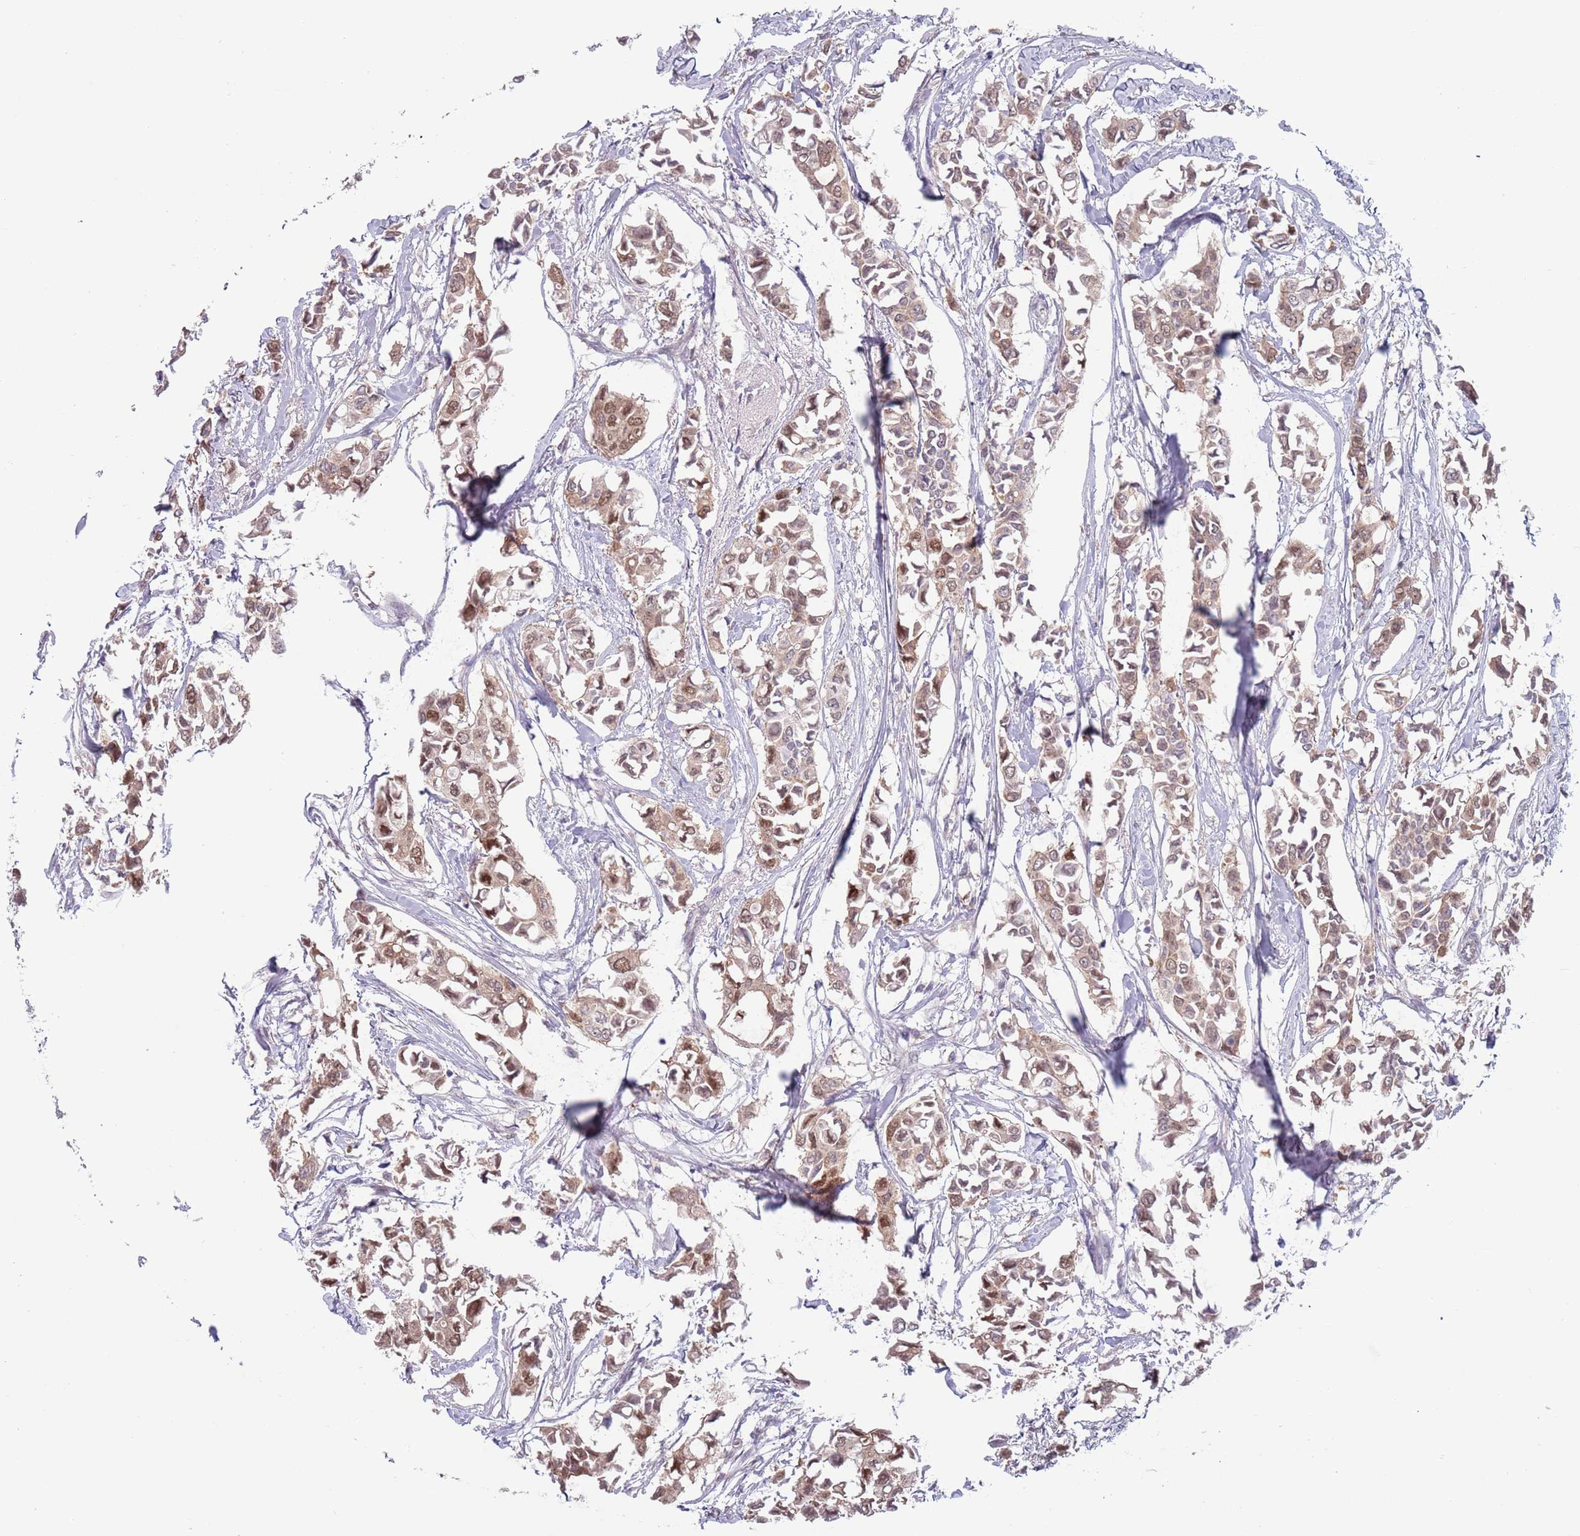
{"staining": {"intensity": "moderate", "quantity": ">75%", "location": "cytoplasmic/membranous,nuclear"}, "tissue": "breast cancer", "cell_type": "Tumor cells", "image_type": "cancer", "snomed": [{"axis": "morphology", "description": "Duct carcinoma"}, {"axis": "topography", "description": "Breast"}], "caption": "High-magnification brightfield microscopy of infiltrating ductal carcinoma (breast) stained with DAB (3,3'-diaminobenzidine) (brown) and counterstained with hematoxylin (blue). tumor cells exhibit moderate cytoplasmic/membranous and nuclear positivity is seen in about>75% of cells.", "gene": "CLNS1A", "patient": {"sex": "female", "age": 41}}